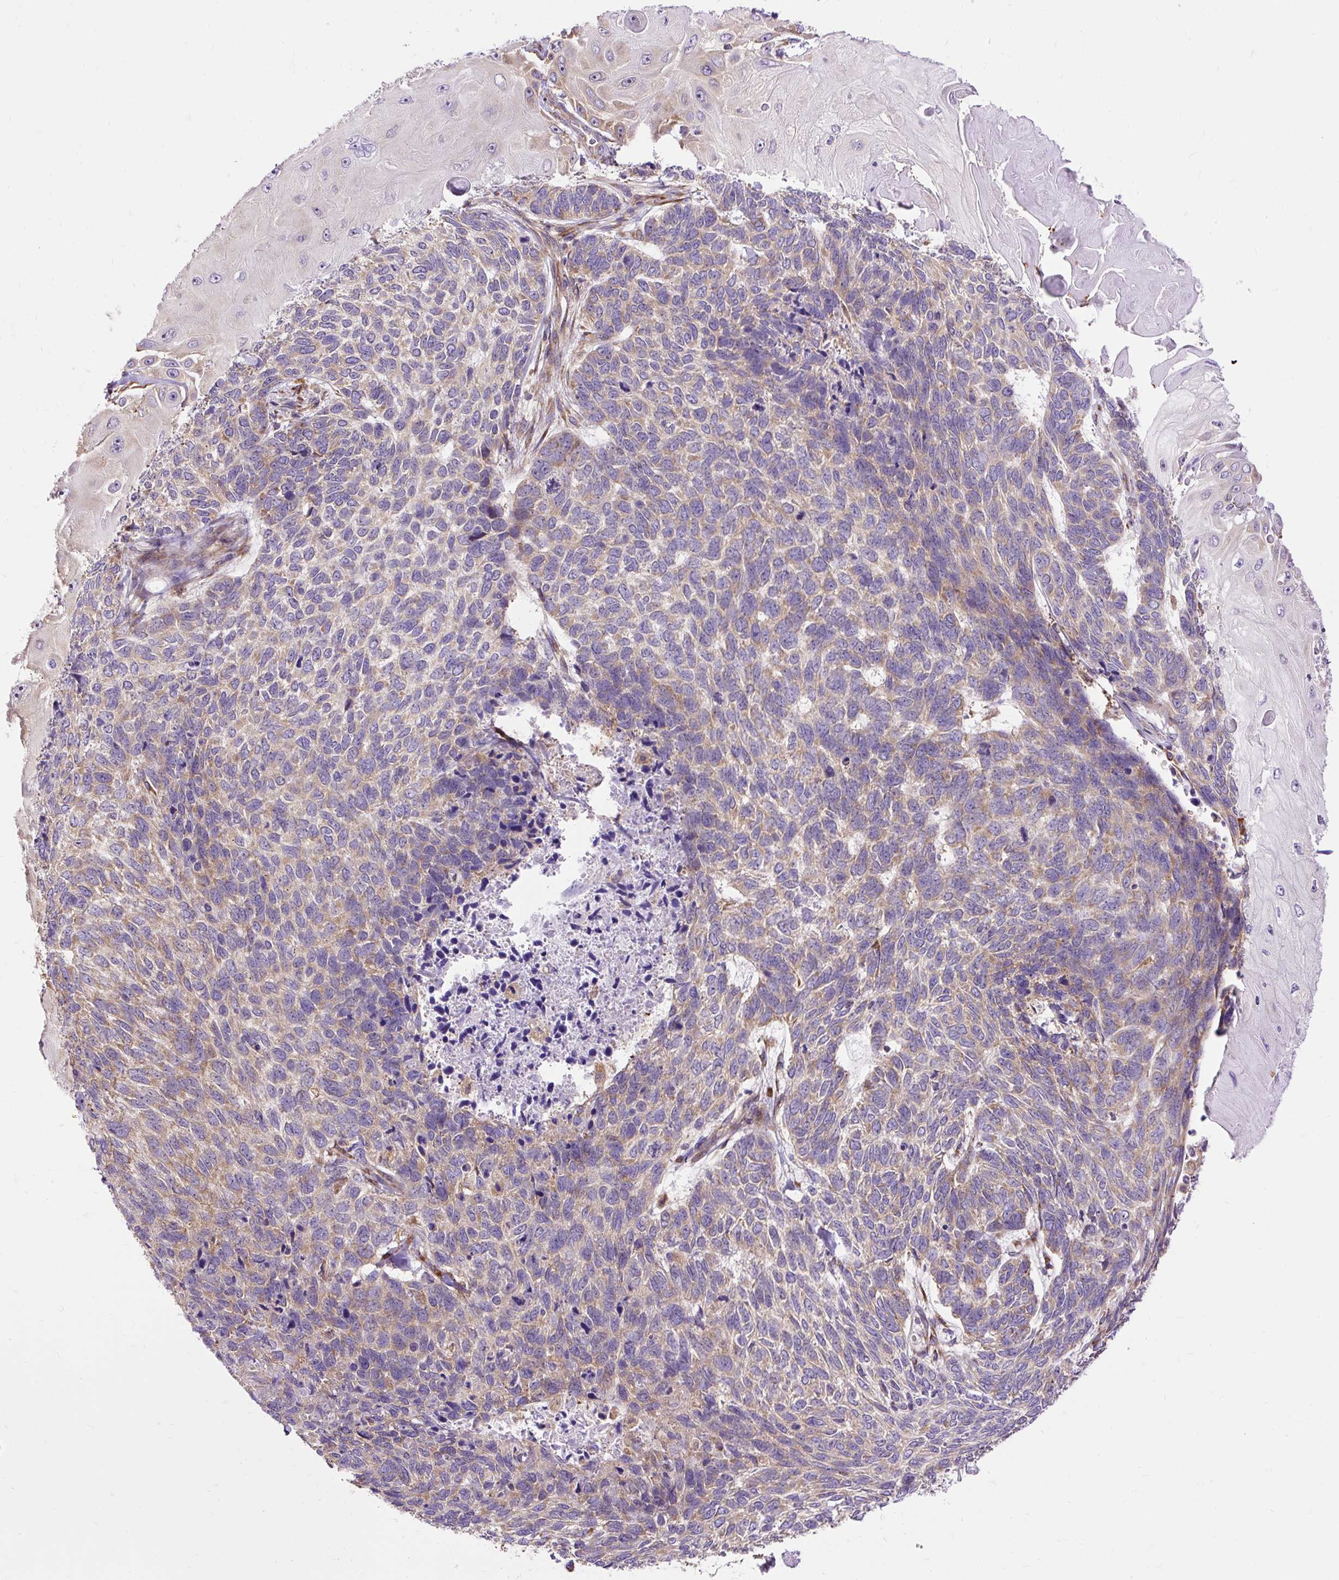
{"staining": {"intensity": "weak", "quantity": "25%-75%", "location": "cytoplasmic/membranous"}, "tissue": "skin cancer", "cell_type": "Tumor cells", "image_type": "cancer", "snomed": [{"axis": "morphology", "description": "Basal cell carcinoma"}, {"axis": "topography", "description": "Skin"}], "caption": "Immunohistochemical staining of skin basal cell carcinoma demonstrates low levels of weak cytoplasmic/membranous expression in about 25%-75% of tumor cells.", "gene": "RPS5", "patient": {"sex": "female", "age": 65}}